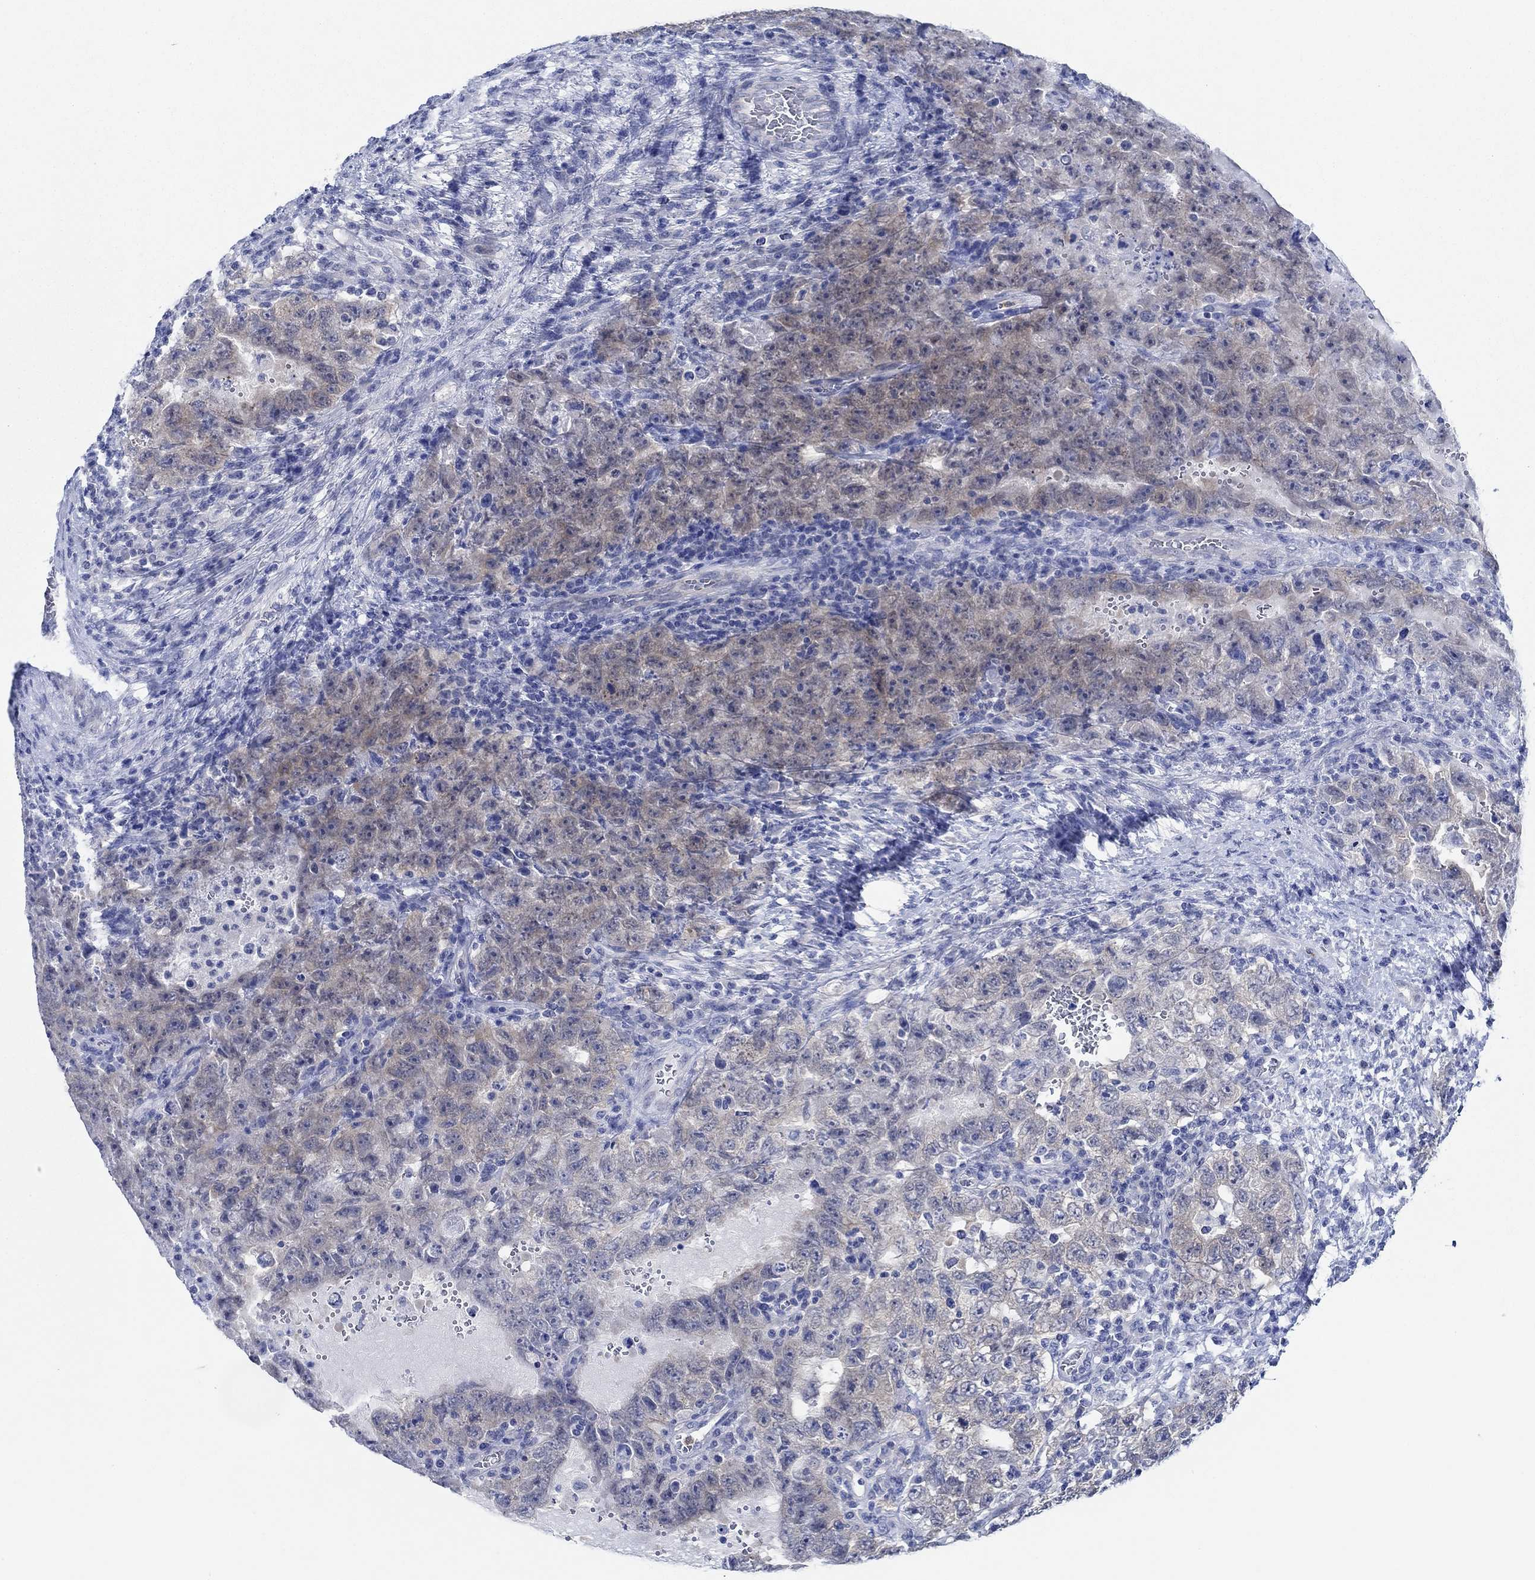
{"staining": {"intensity": "weak", "quantity": "25%-75%", "location": "cytoplasmic/membranous"}, "tissue": "testis cancer", "cell_type": "Tumor cells", "image_type": "cancer", "snomed": [{"axis": "morphology", "description": "Carcinoma, Embryonal, NOS"}, {"axis": "topography", "description": "Testis"}], "caption": "IHC micrograph of neoplastic tissue: human testis embryonal carcinoma stained using immunohistochemistry (IHC) reveals low levels of weak protein expression localized specifically in the cytoplasmic/membranous of tumor cells, appearing as a cytoplasmic/membranous brown color.", "gene": "ZNF671", "patient": {"sex": "male", "age": 26}}